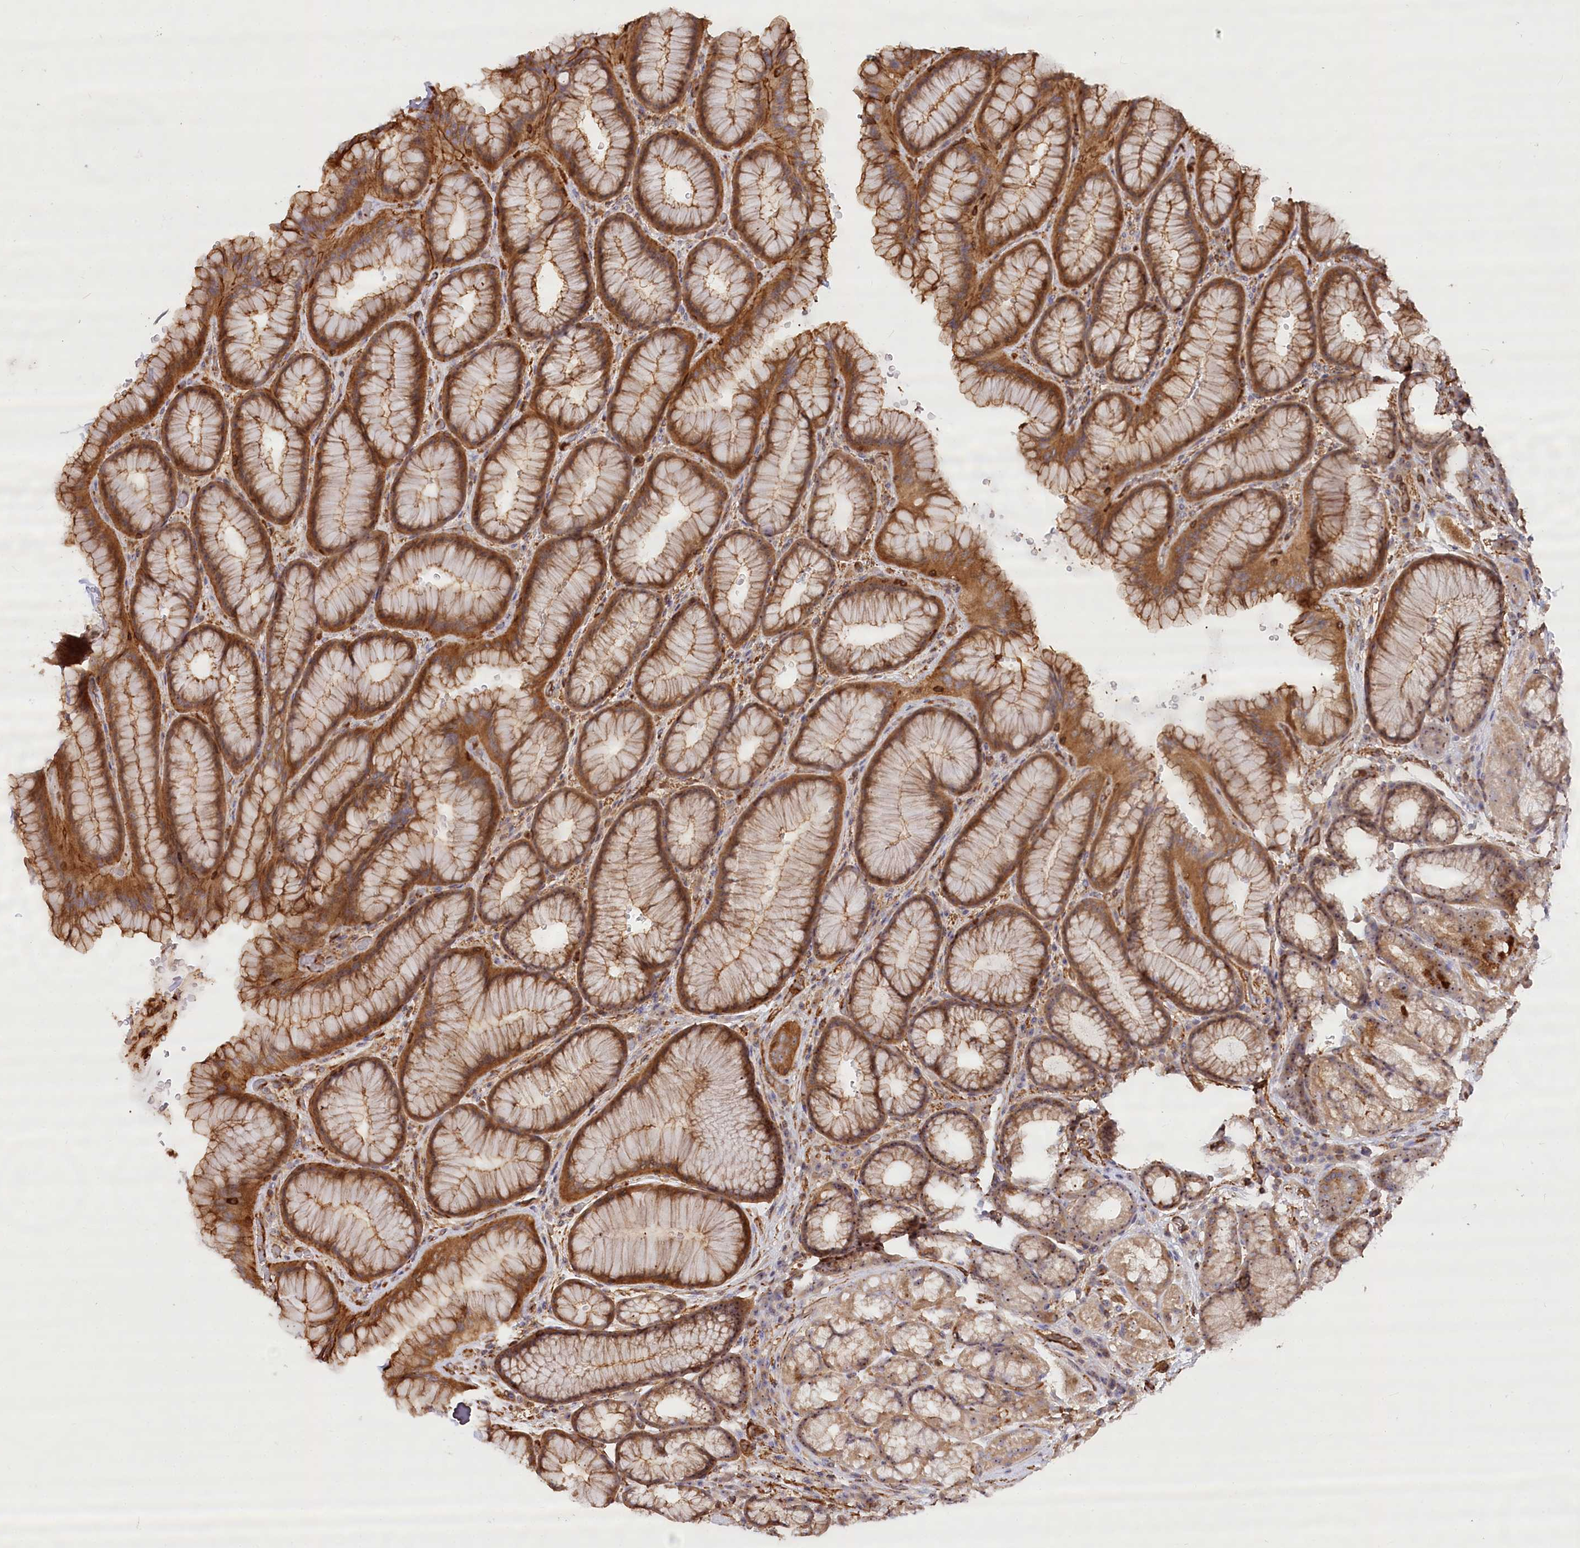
{"staining": {"intensity": "moderate", "quantity": ">75%", "location": "cytoplasmic/membranous,nuclear"}, "tissue": "stomach", "cell_type": "Glandular cells", "image_type": "normal", "snomed": [{"axis": "morphology", "description": "Normal tissue, NOS"}, {"axis": "morphology", "description": "Adenocarcinoma, NOS"}, {"axis": "topography", "description": "Stomach"}], "caption": "Normal stomach shows moderate cytoplasmic/membranous,nuclear expression in approximately >75% of glandular cells The staining is performed using DAB brown chromogen to label protein expression. The nuclei are counter-stained blue using hematoxylin..", "gene": "WDR36", "patient": {"sex": "male", "age": 57}}